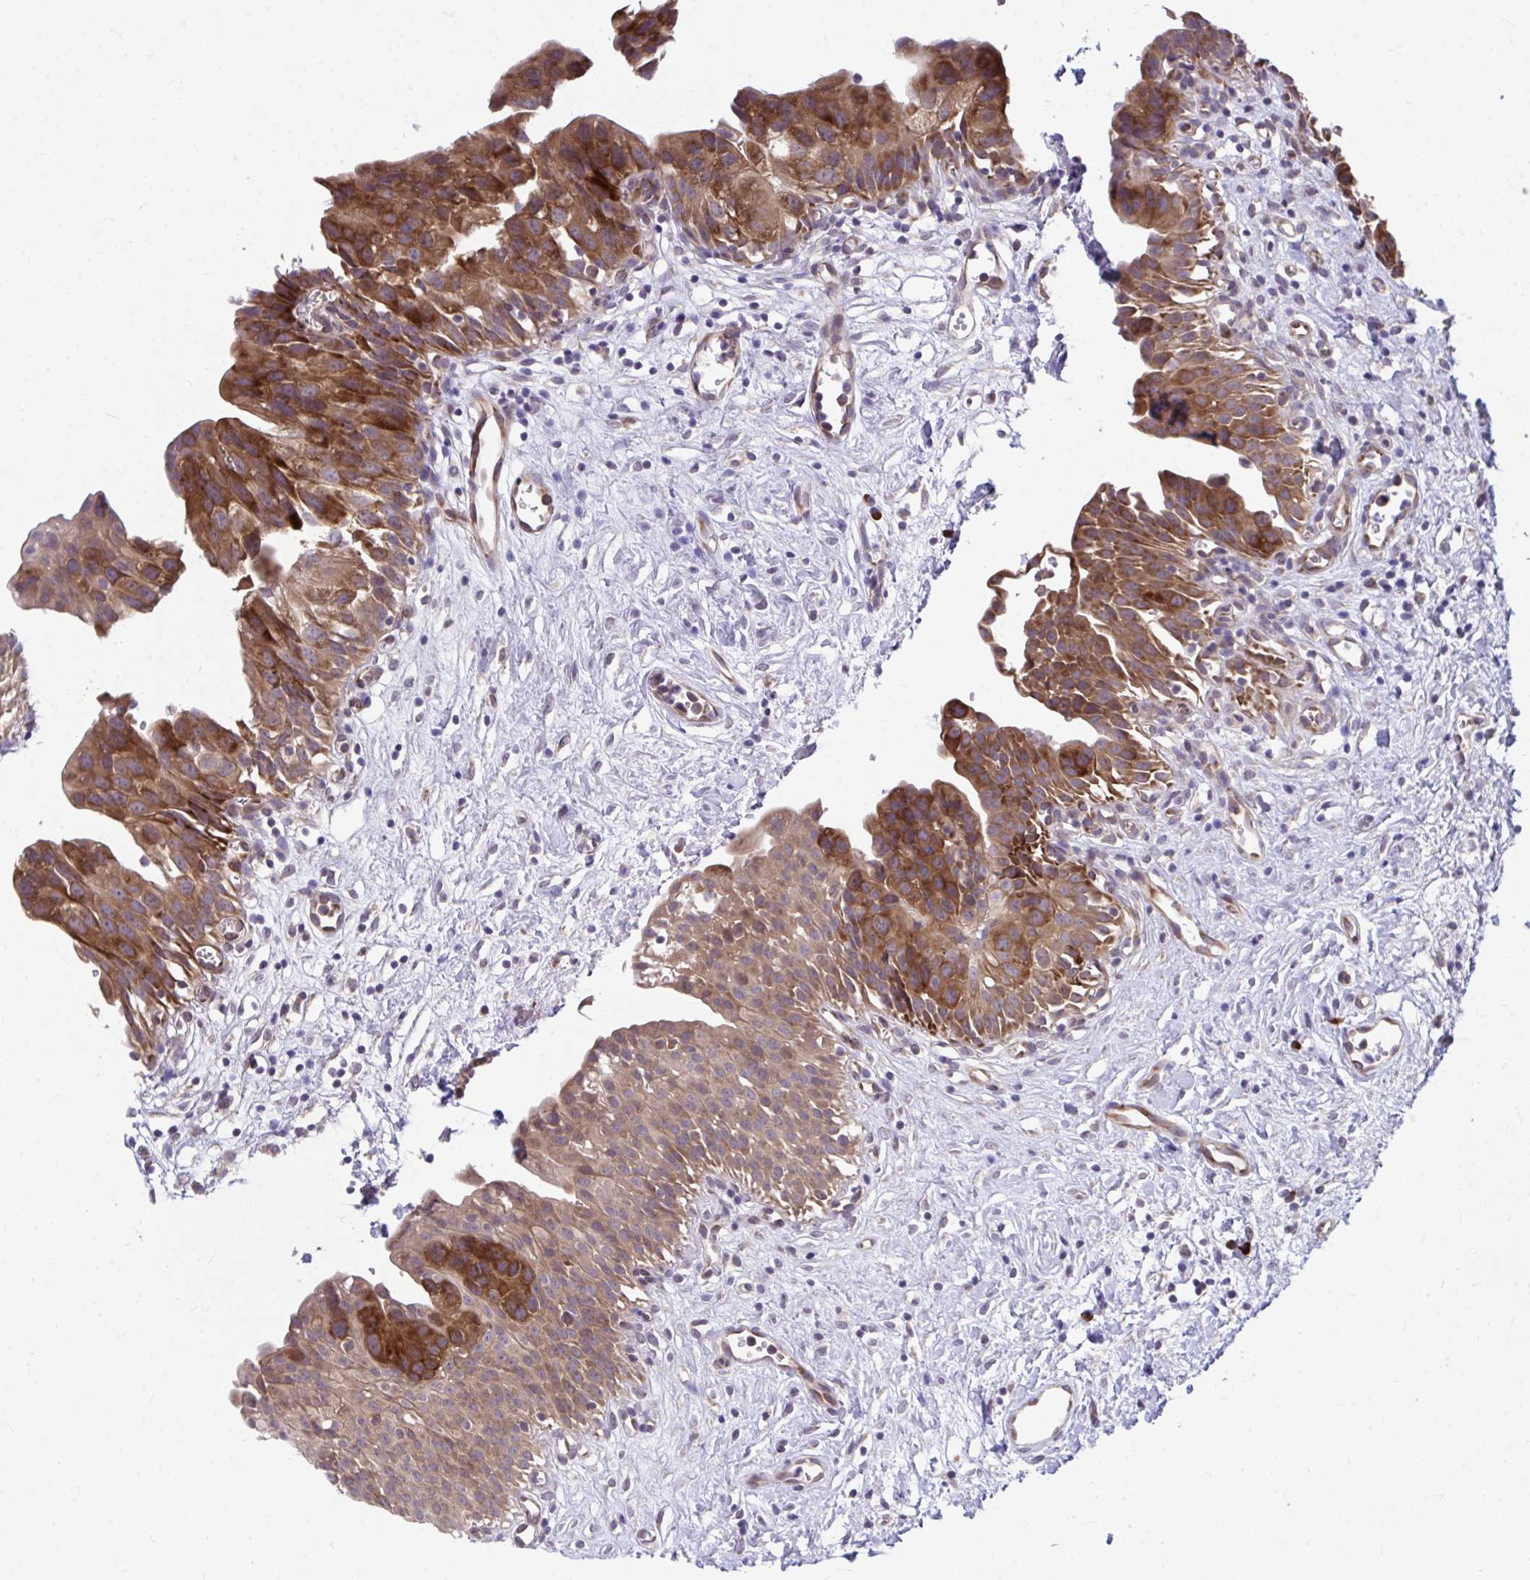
{"staining": {"intensity": "strong", "quantity": ">75%", "location": "cytoplasmic/membranous"}, "tissue": "urinary bladder", "cell_type": "Urothelial cells", "image_type": "normal", "snomed": [{"axis": "morphology", "description": "Normal tissue, NOS"}, {"axis": "topography", "description": "Urinary bladder"}], "caption": "The image displays staining of normal urinary bladder, revealing strong cytoplasmic/membranous protein expression (brown color) within urothelial cells. The staining was performed using DAB, with brown indicating positive protein expression. Nuclei are stained blue with hematoxylin.", "gene": "SELENON", "patient": {"sex": "male", "age": 51}}